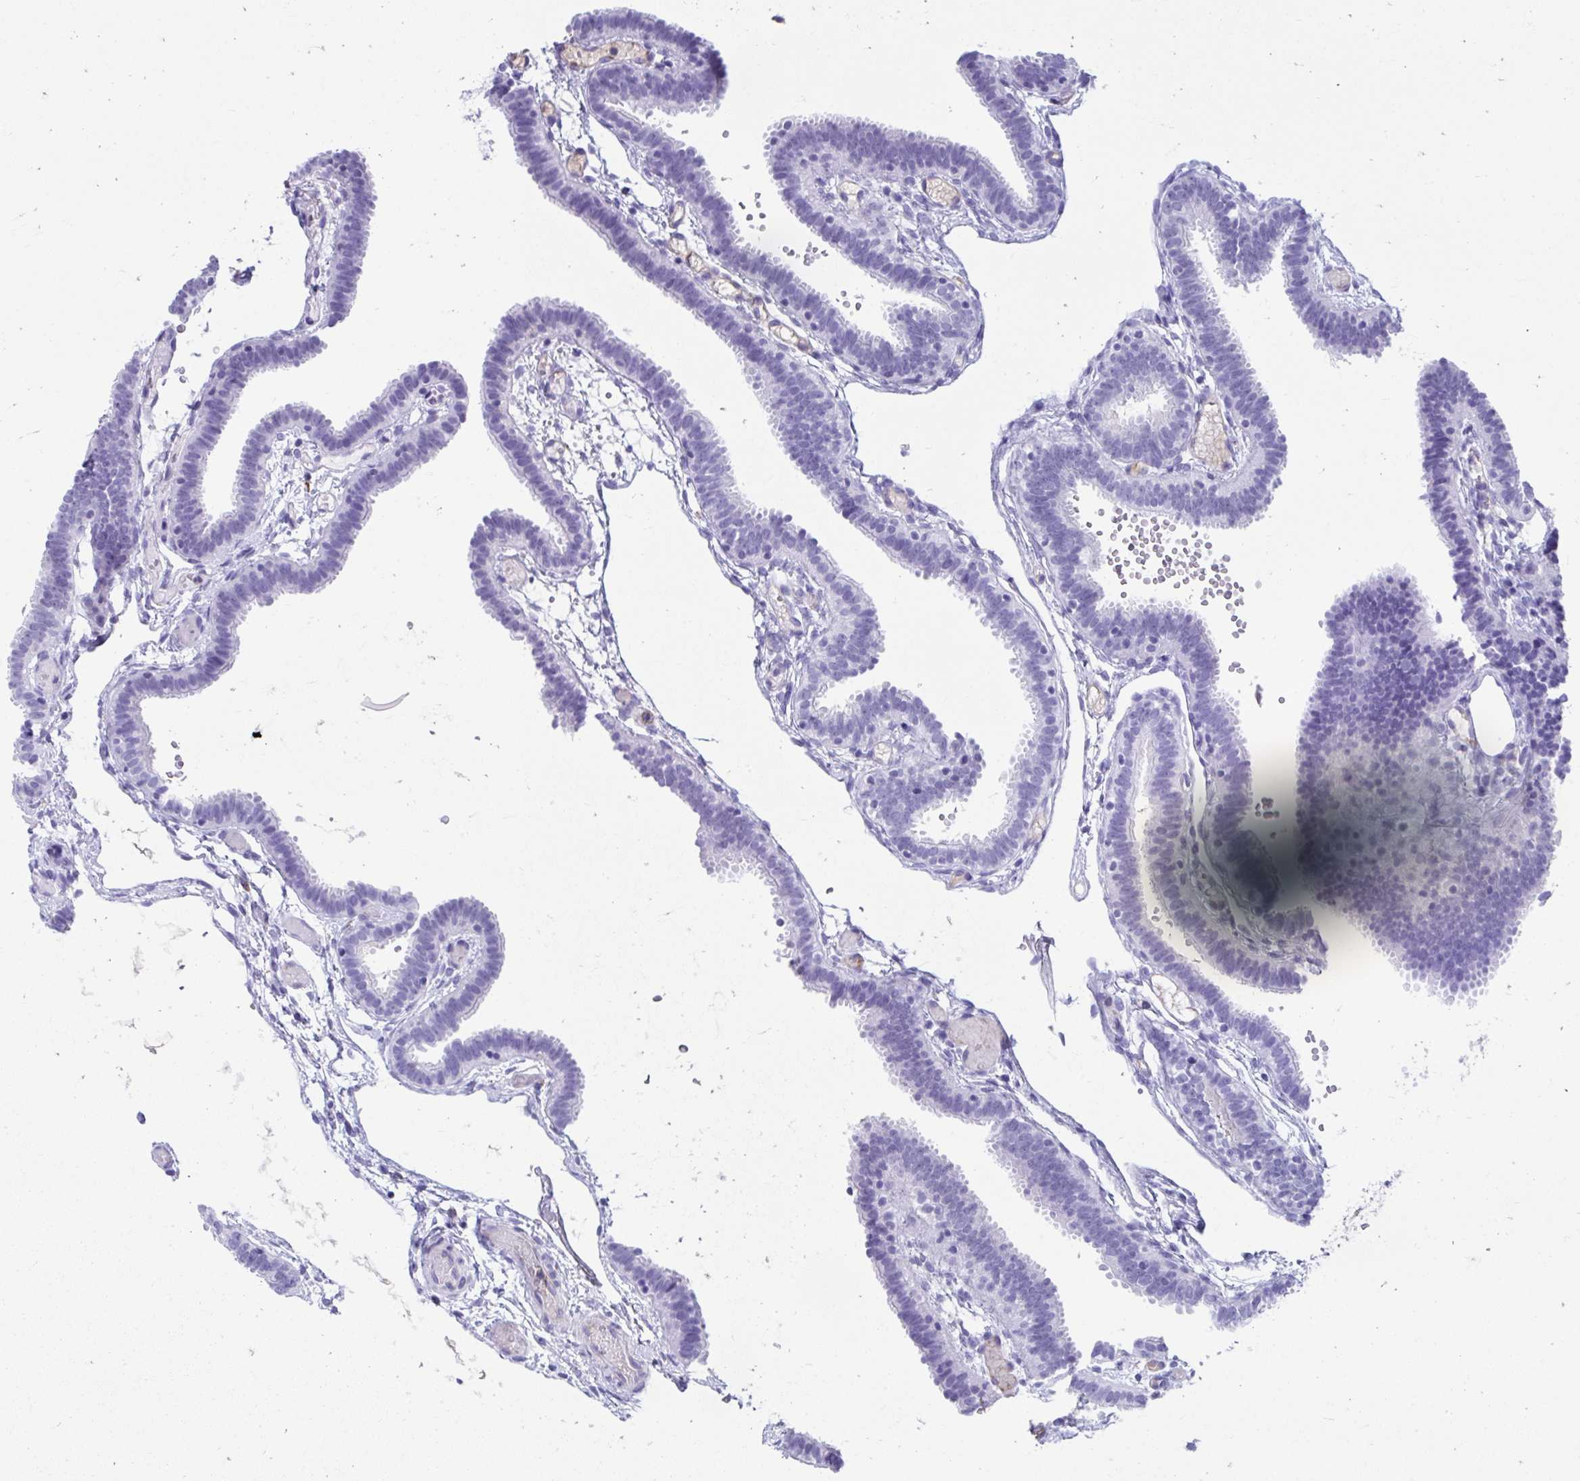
{"staining": {"intensity": "negative", "quantity": "none", "location": "none"}, "tissue": "fallopian tube", "cell_type": "Glandular cells", "image_type": "normal", "snomed": [{"axis": "morphology", "description": "Normal tissue, NOS"}, {"axis": "topography", "description": "Fallopian tube"}], "caption": "This is a micrograph of immunohistochemistry staining of unremarkable fallopian tube, which shows no positivity in glandular cells.", "gene": "SMIM9", "patient": {"sex": "female", "age": 37}}